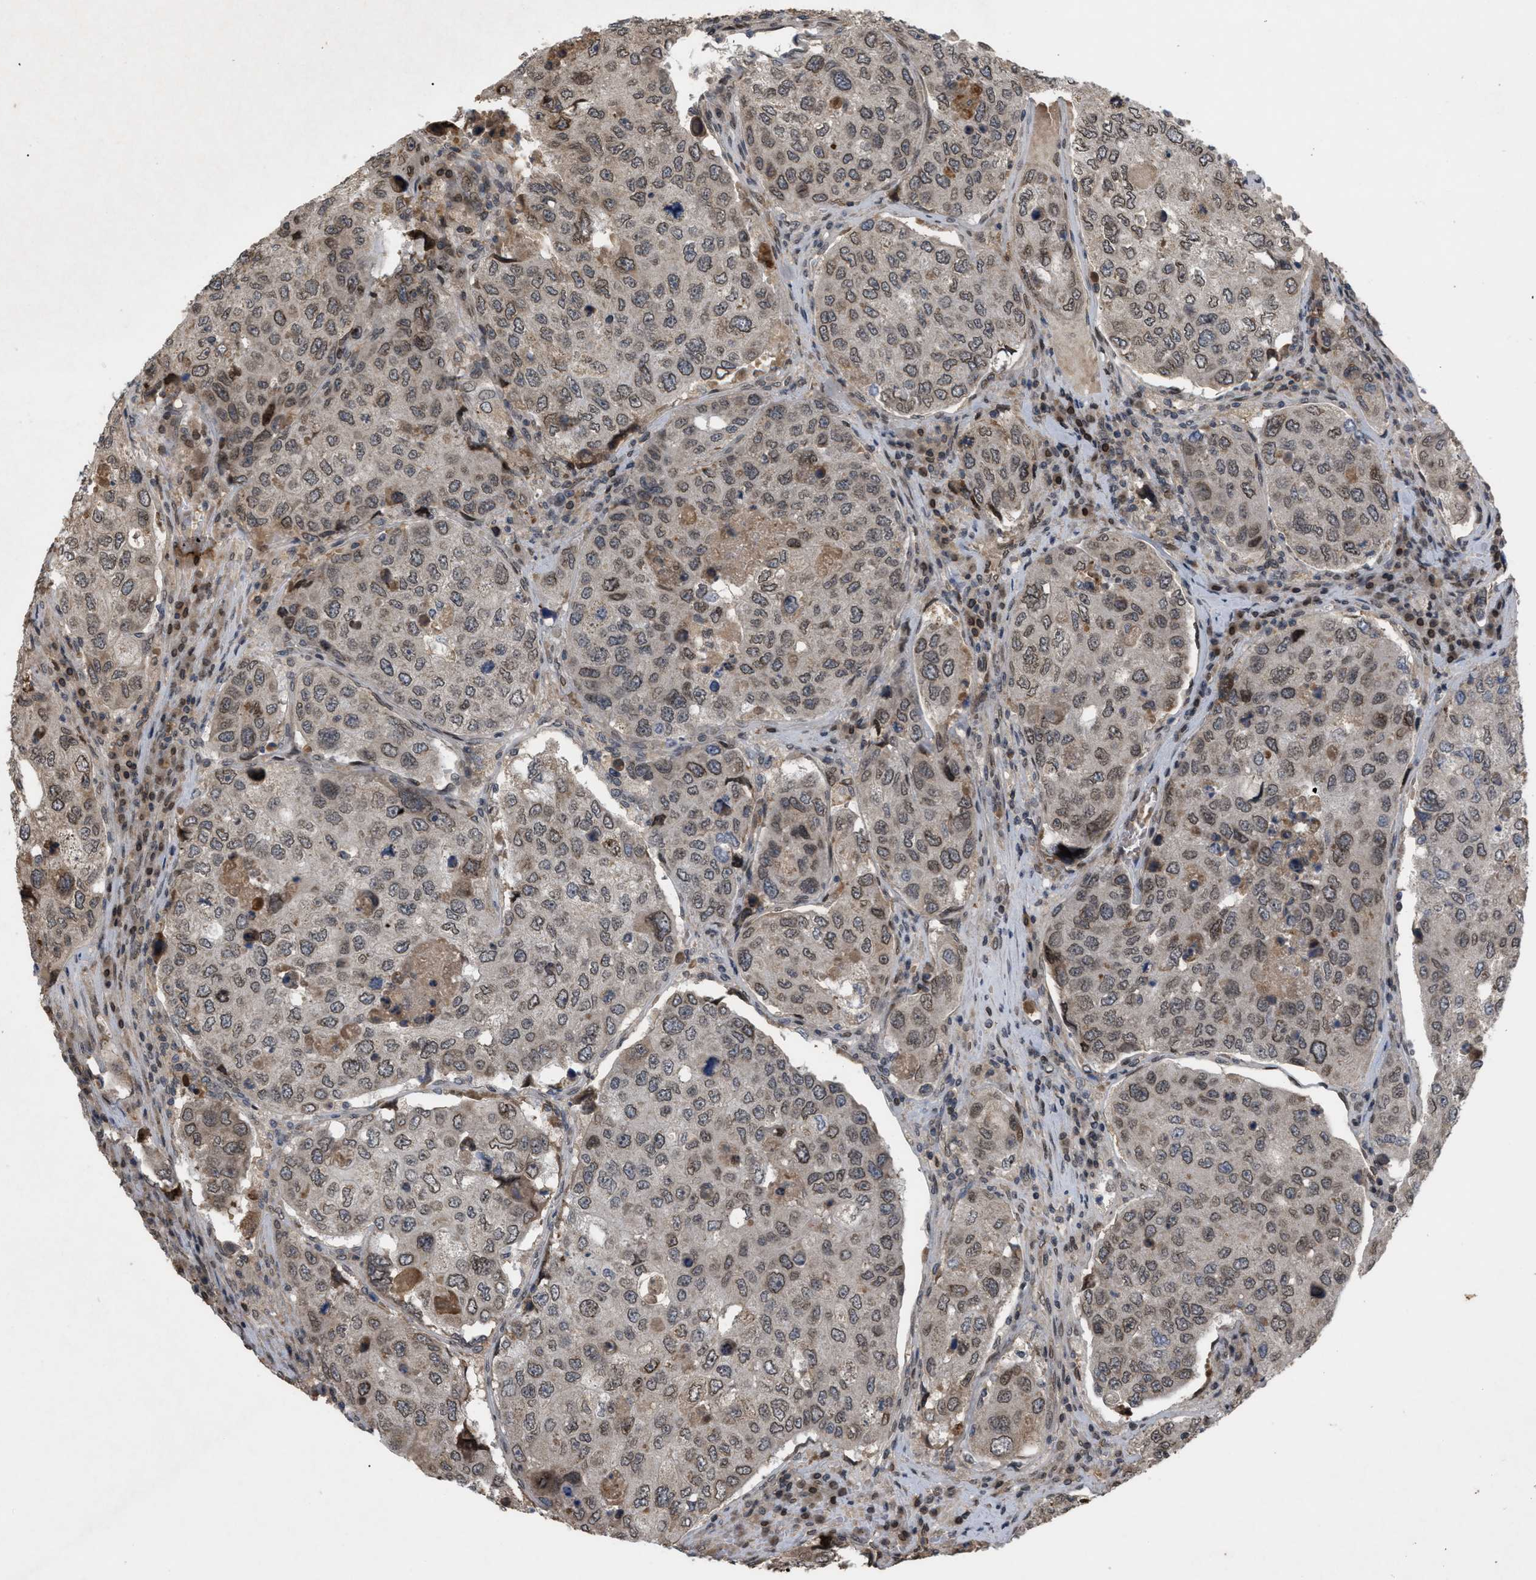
{"staining": {"intensity": "weak", "quantity": ">75%", "location": "cytoplasmic/membranous,nuclear"}, "tissue": "urothelial cancer", "cell_type": "Tumor cells", "image_type": "cancer", "snomed": [{"axis": "morphology", "description": "Urothelial carcinoma, High grade"}, {"axis": "topography", "description": "Lymph node"}, {"axis": "topography", "description": "Urinary bladder"}], "caption": "This image reveals urothelial cancer stained with immunohistochemistry (IHC) to label a protein in brown. The cytoplasmic/membranous and nuclear of tumor cells show weak positivity for the protein. Nuclei are counter-stained blue.", "gene": "CRY1", "patient": {"sex": "male", "age": 51}}